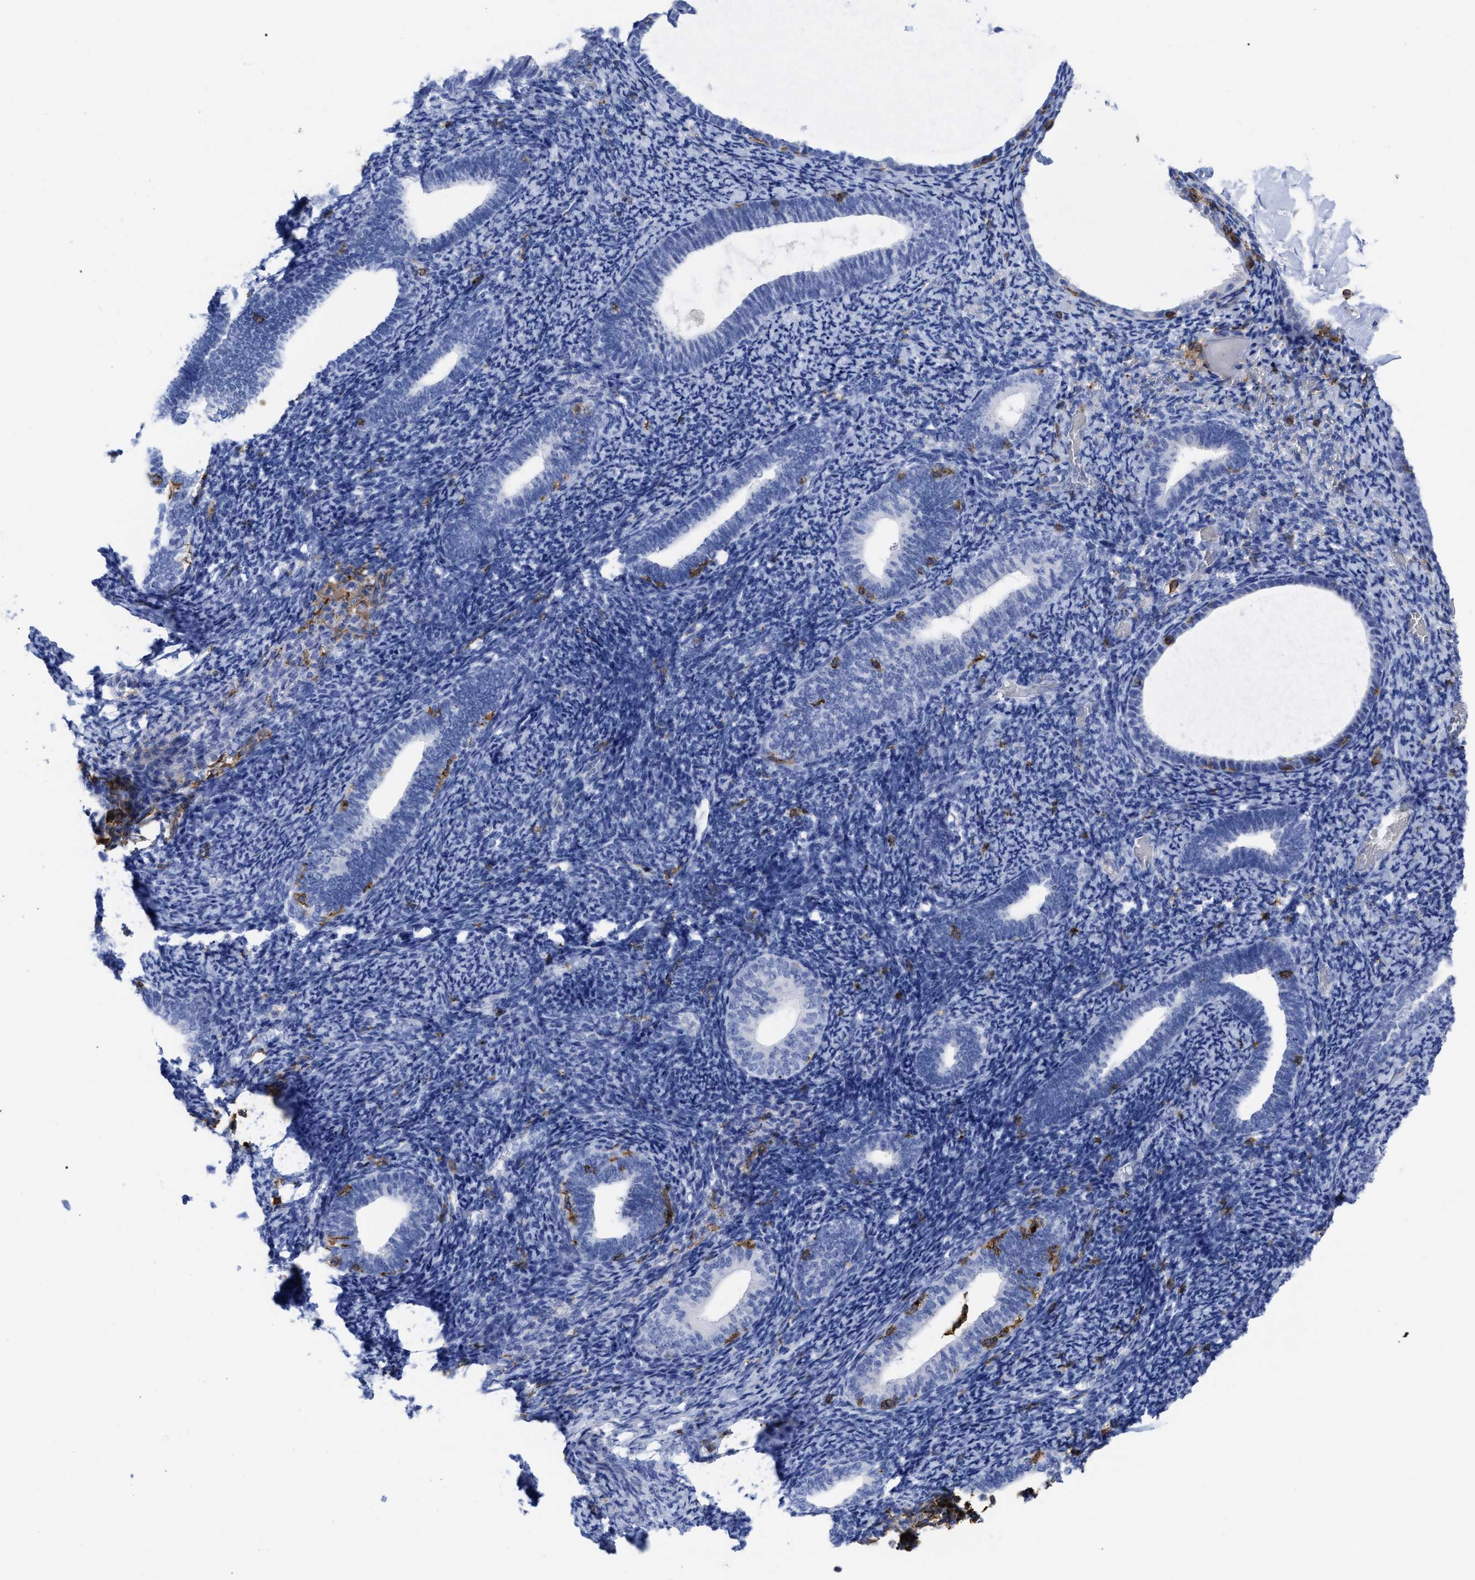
{"staining": {"intensity": "negative", "quantity": "none", "location": "none"}, "tissue": "endometrium", "cell_type": "Cells in endometrial stroma", "image_type": "normal", "snomed": [{"axis": "morphology", "description": "Normal tissue, NOS"}, {"axis": "topography", "description": "Endometrium"}], "caption": "High power microscopy histopathology image of an IHC micrograph of normal endometrium, revealing no significant expression in cells in endometrial stroma. The staining is performed using DAB (3,3'-diaminobenzidine) brown chromogen with nuclei counter-stained in using hematoxylin.", "gene": "HCLS1", "patient": {"sex": "female", "age": 66}}